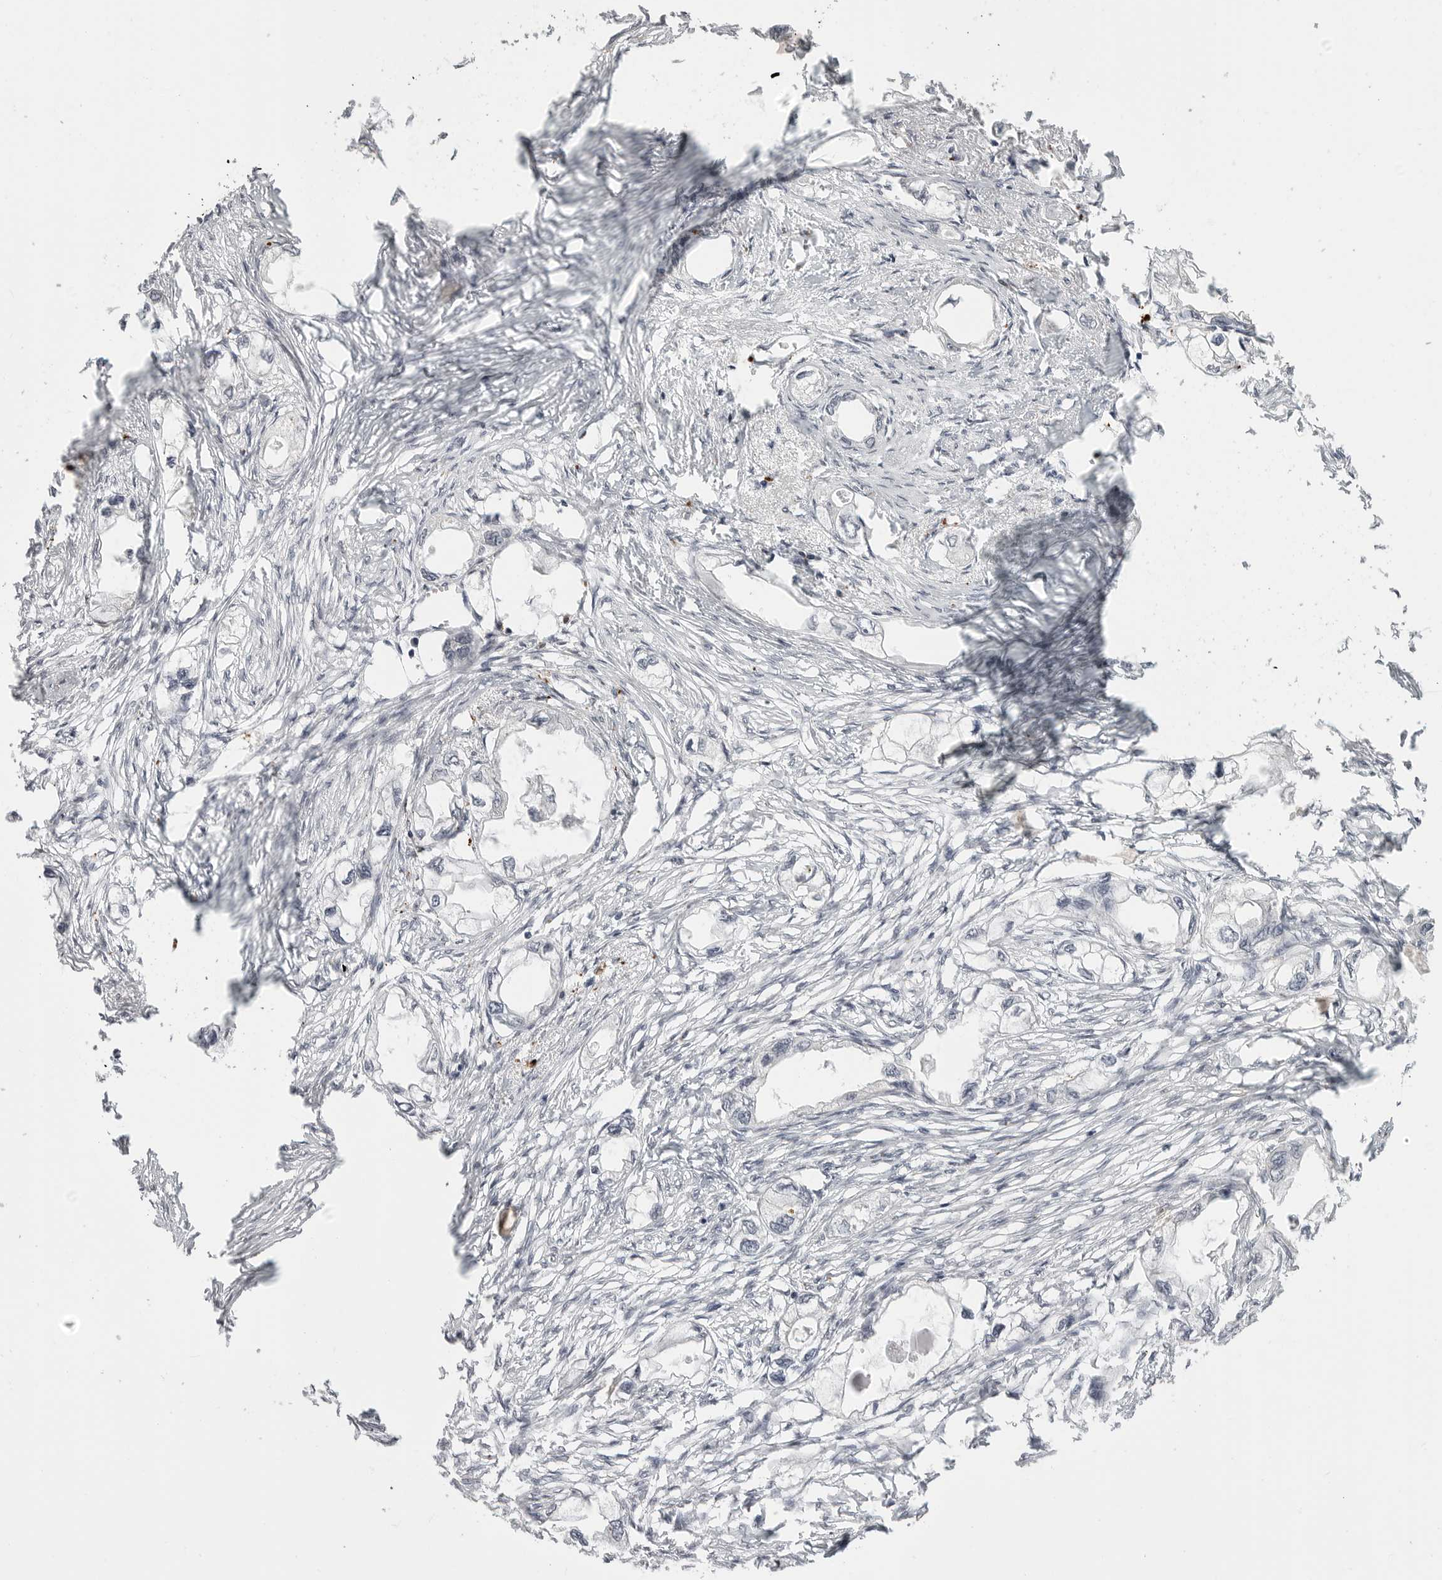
{"staining": {"intensity": "negative", "quantity": "none", "location": "none"}, "tissue": "endometrial cancer", "cell_type": "Tumor cells", "image_type": "cancer", "snomed": [{"axis": "morphology", "description": "Adenocarcinoma, NOS"}, {"axis": "morphology", "description": "Adenocarcinoma, metastatic, NOS"}, {"axis": "topography", "description": "Adipose tissue"}, {"axis": "topography", "description": "Endometrium"}], "caption": "There is no significant expression in tumor cells of endometrial cancer (metastatic adenocarcinoma). (DAB (3,3'-diaminobenzidine) immunohistochemistry (IHC), high magnification).", "gene": "PRSS1", "patient": {"sex": "female", "age": 67}}